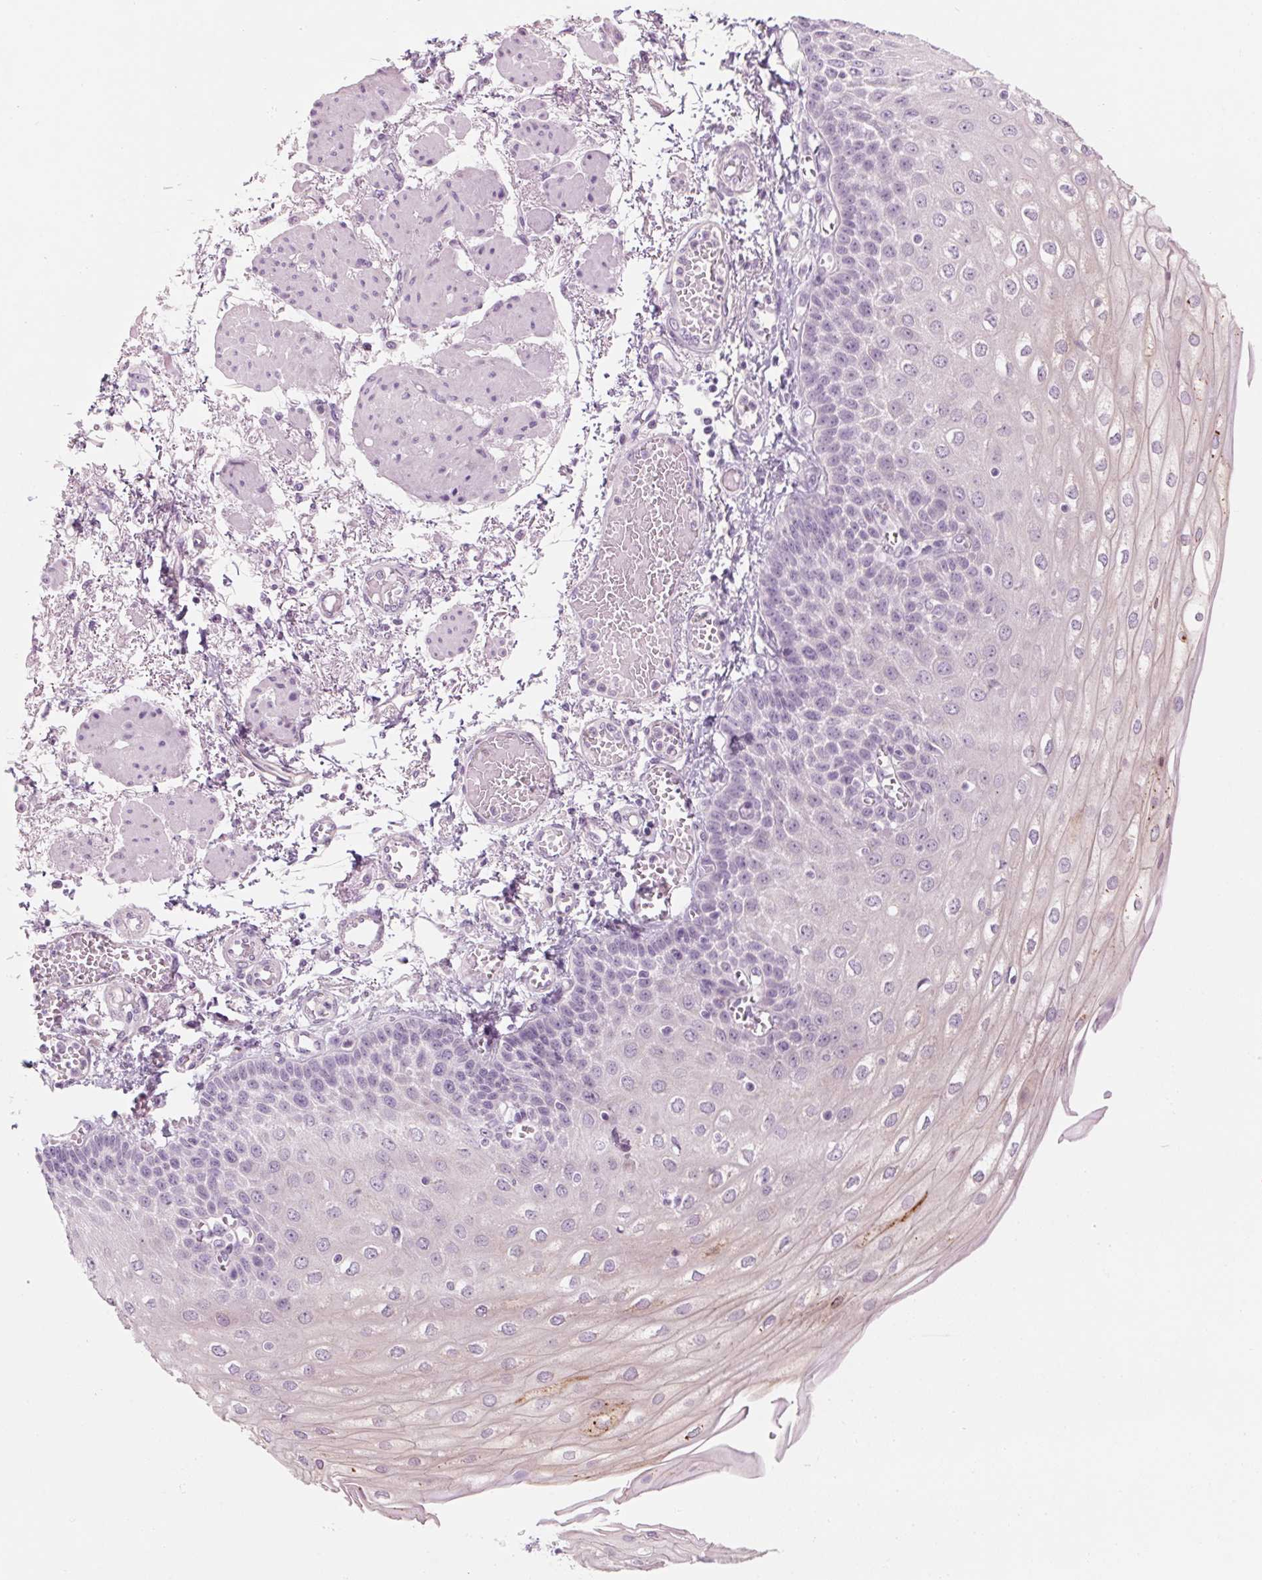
{"staining": {"intensity": "negative", "quantity": "none", "location": "none"}, "tissue": "esophagus", "cell_type": "Squamous epithelial cells", "image_type": "normal", "snomed": [{"axis": "morphology", "description": "Normal tissue, NOS"}, {"axis": "morphology", "description": "Adenocarcinoma, NOS"}, {"axis": "topography", "description": "Esophagus"}], "caption": "The histopathology image reveals no significant staining in squamous epithelial cells of esophagus. (Immunohistochemistry, brightfield microscopy, high magnification).", "gene": "RPTN", "patient": {"sex": "male", "age": 81}}